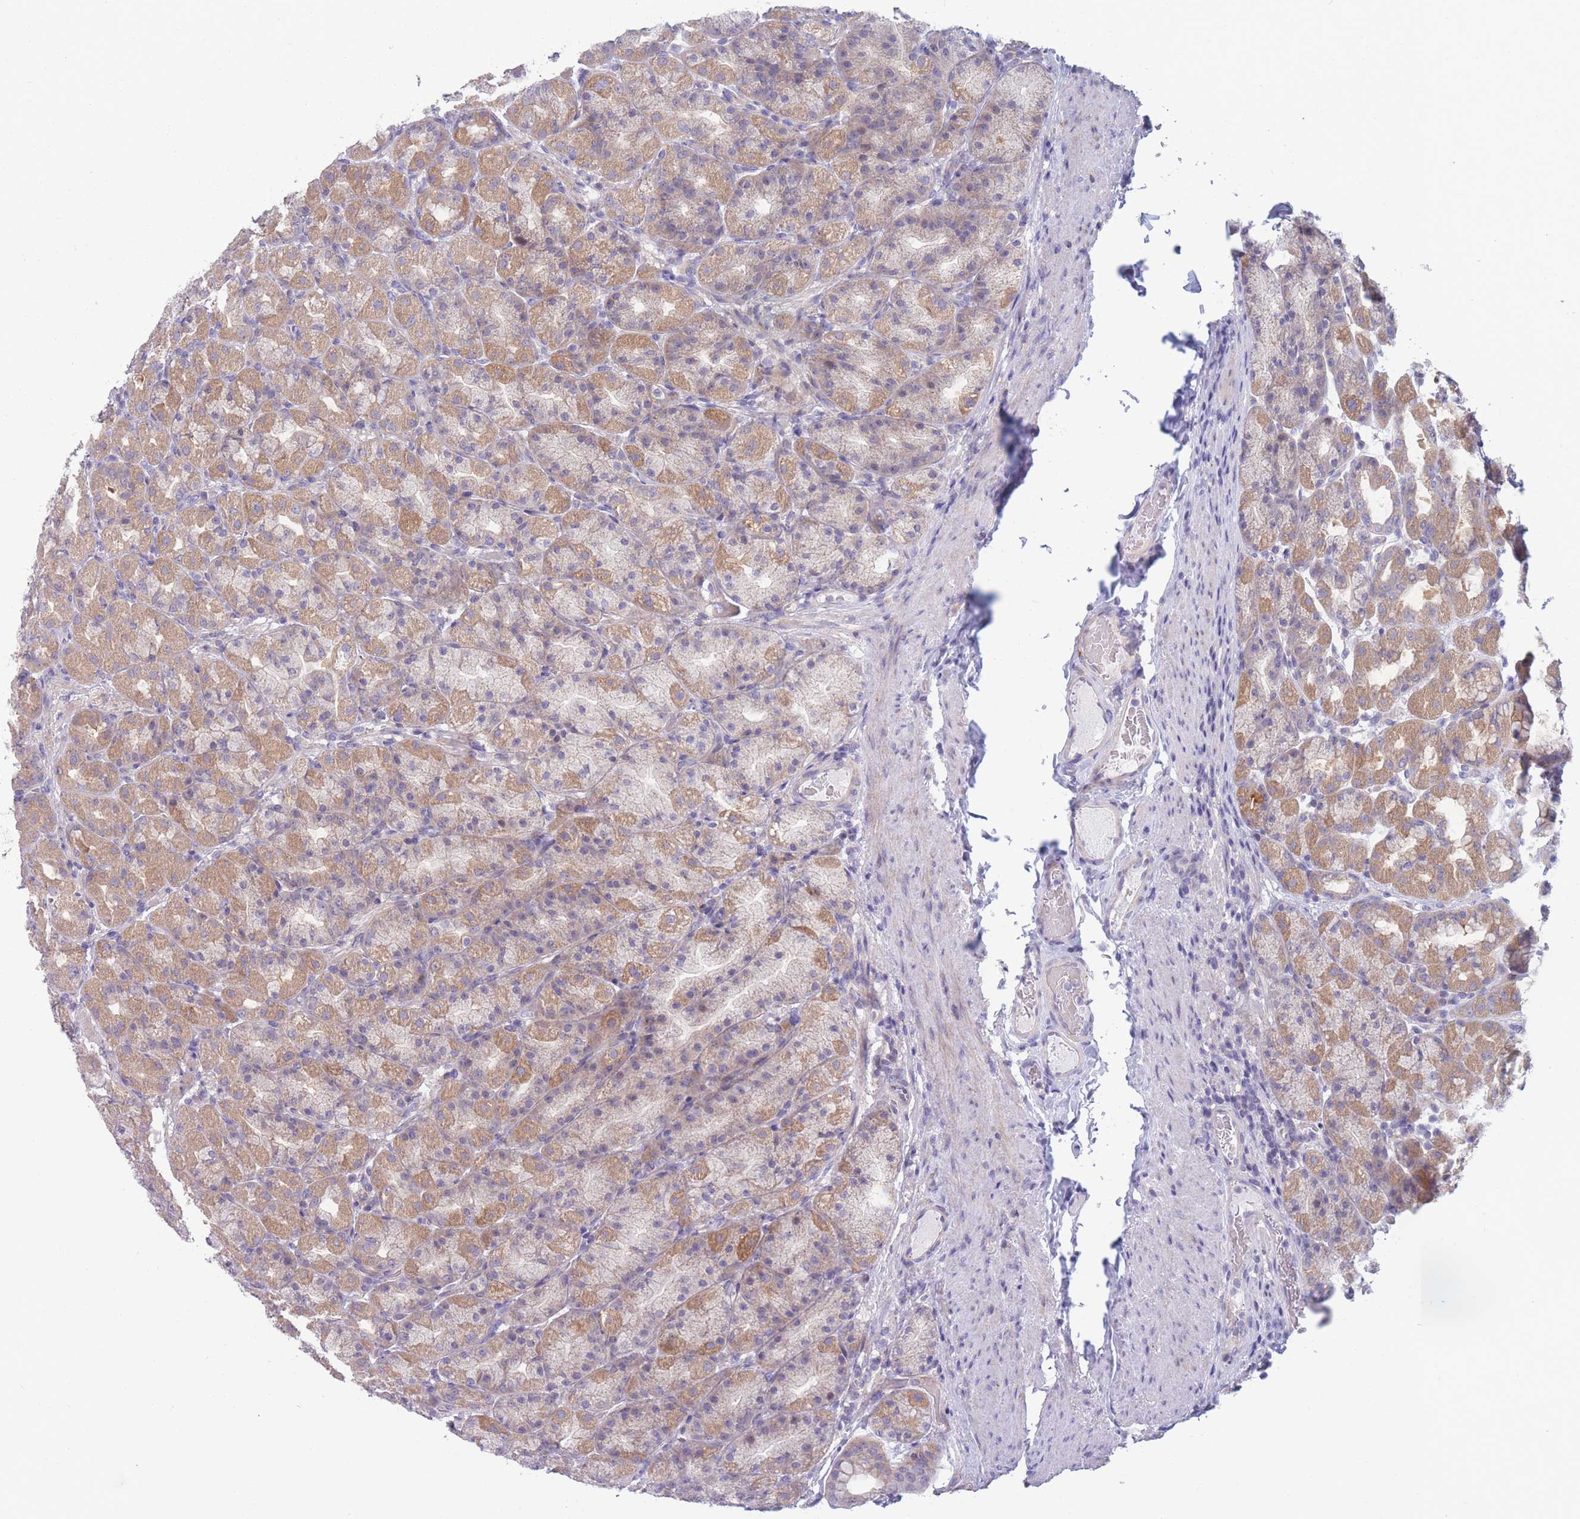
{"staining": {"intensity": "moderate", "quantity": "25%-75%", "location": "cytoplasmic/membranous"}, "tissue": "stomach", "cell_type": "Glandular cells", "image_type": "normal", "snomed": [{"axis": "morphology", "description": "Normal tissue, NOS"}, {"axis": "topography", "description": "Stomach, upper"}, {"axis": "topography", "description": "Stomach"}], "caption": "Protein staining of benign stomach displays moderate cytoplasmic/membranous staining in approximately 25%-75% of glandular cells. (DAB (3,3'-diaminobenzidine) IHC, brown staining for protein, blue staining for nuclei).", "gene": "PDE4A", "patient": {"sex": "male", "age": 68}}